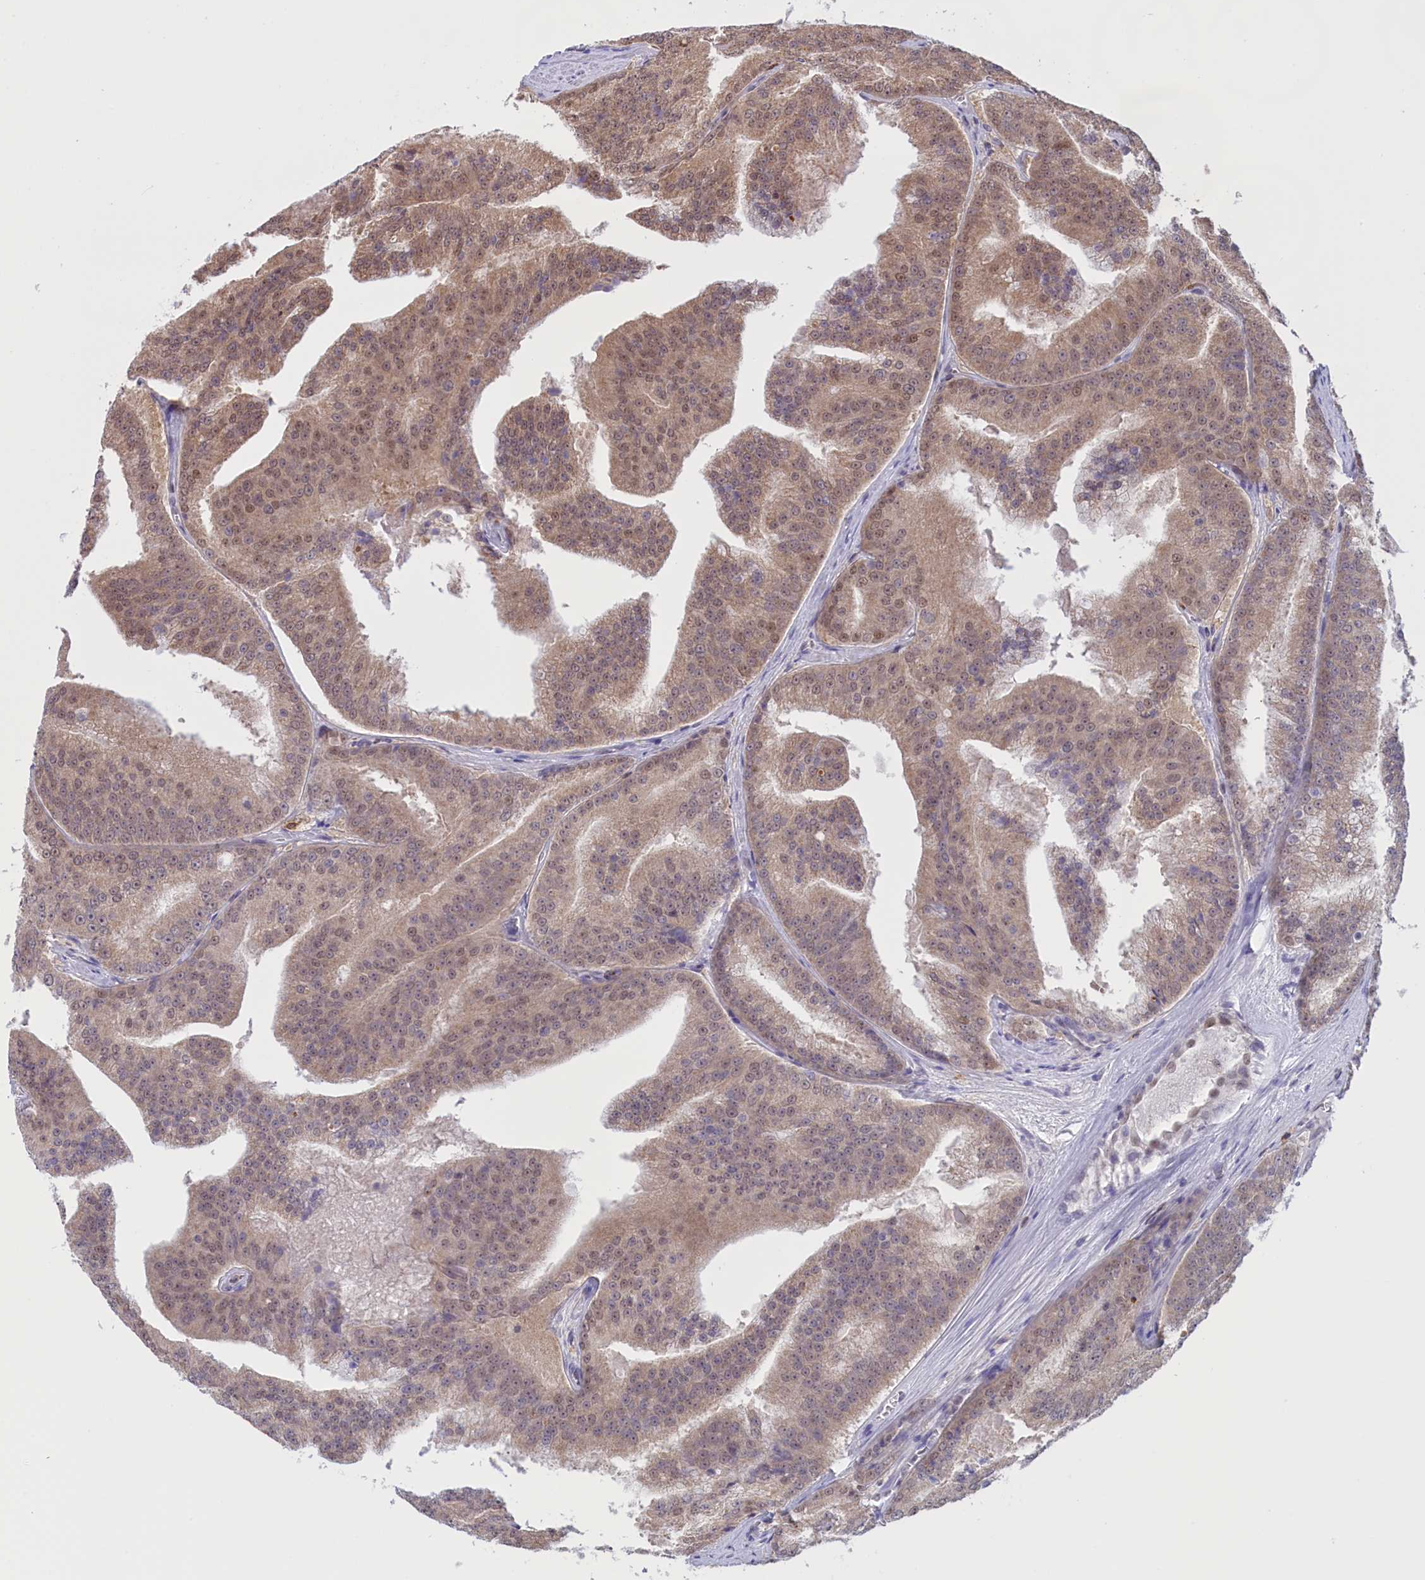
{"staining": {"intensity": "weak", "quantity": ">75%", "location": "cytoplasmic/membranous,nuclear"}, "tissue": "prostate cancer", "cell_type": "Tumor cells", "image_type": "cancer", "snomed": [{"axis": "morphology", "description": "Adenocarcinoma, High grade"}, {"axis": "topography", "description": "Prostate"}], "caption": "Immunohistochemistry (DAB (3,3'-diaminobenzidine)) staining of human prostate cancer (adenocarcinoma (high-grade)) demonstrates weak cytoplasmic/membranous and nuclear protein staining in about >75% of tumor cells.", "gene": "IZUMO2", "patient": {"sex": "male", "age": 61}}